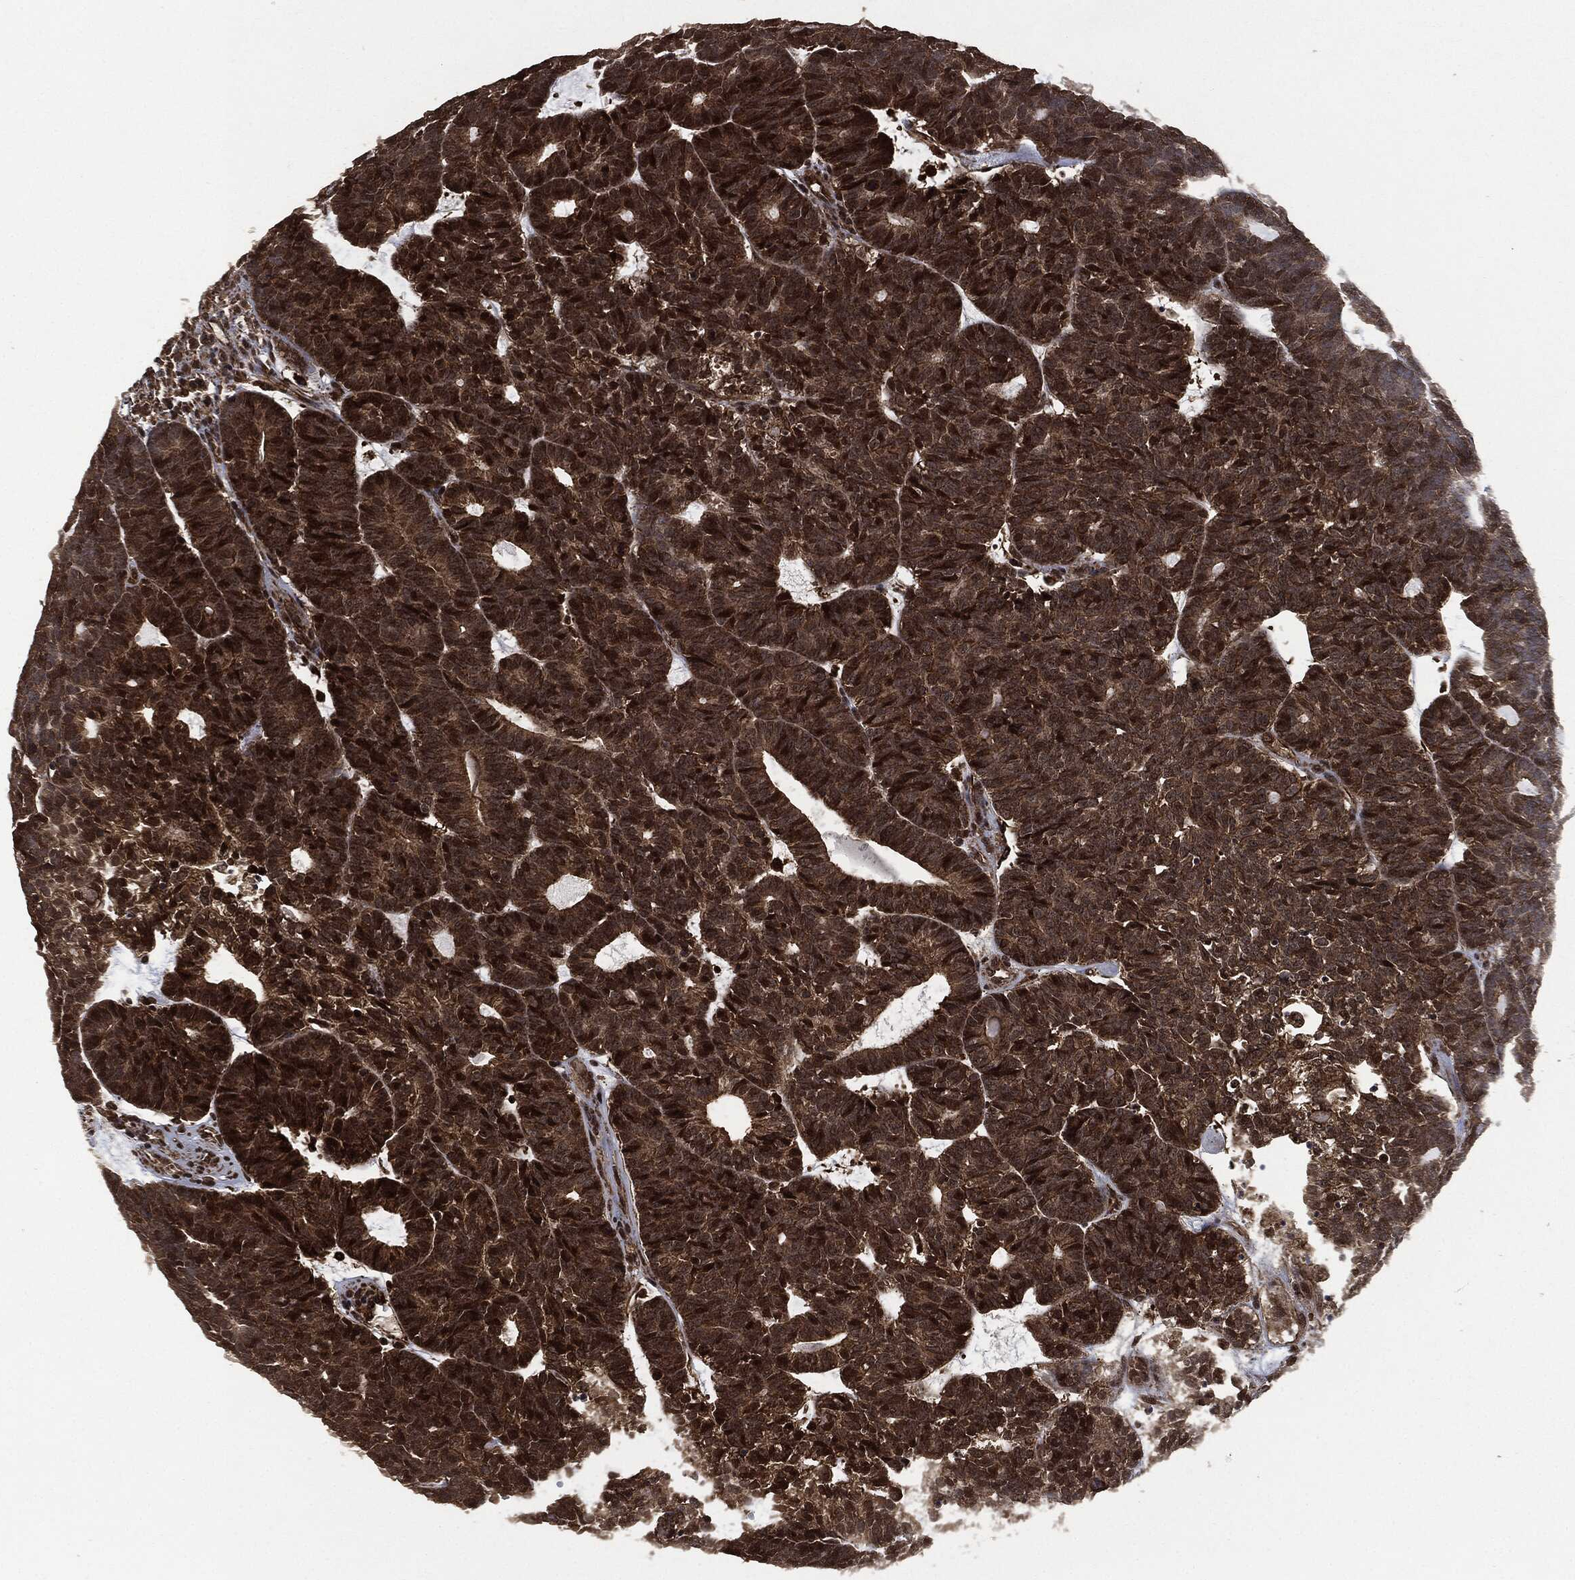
{"staining": {"intensity": "strong", "quantity": ">75%", "location": "cytoplasmic/membranous"}, "tissue": "head and neck cancer", "cell_type": "Tumor cells", "image_type": "cancer", "snomed": [{"axis": "morphology", "description": "Adenocarcinoma, NOS"}, {"axis": "topography", "description": "Head-Neck"}], "caption": "Immunohistochemical staining of human head and neck cancer shows strong cytoplasmic/membranous protein staining in approximately >75% of tumor cells.", "gene": "HRAS", "patient": {"sex": "female", "age": 81}}